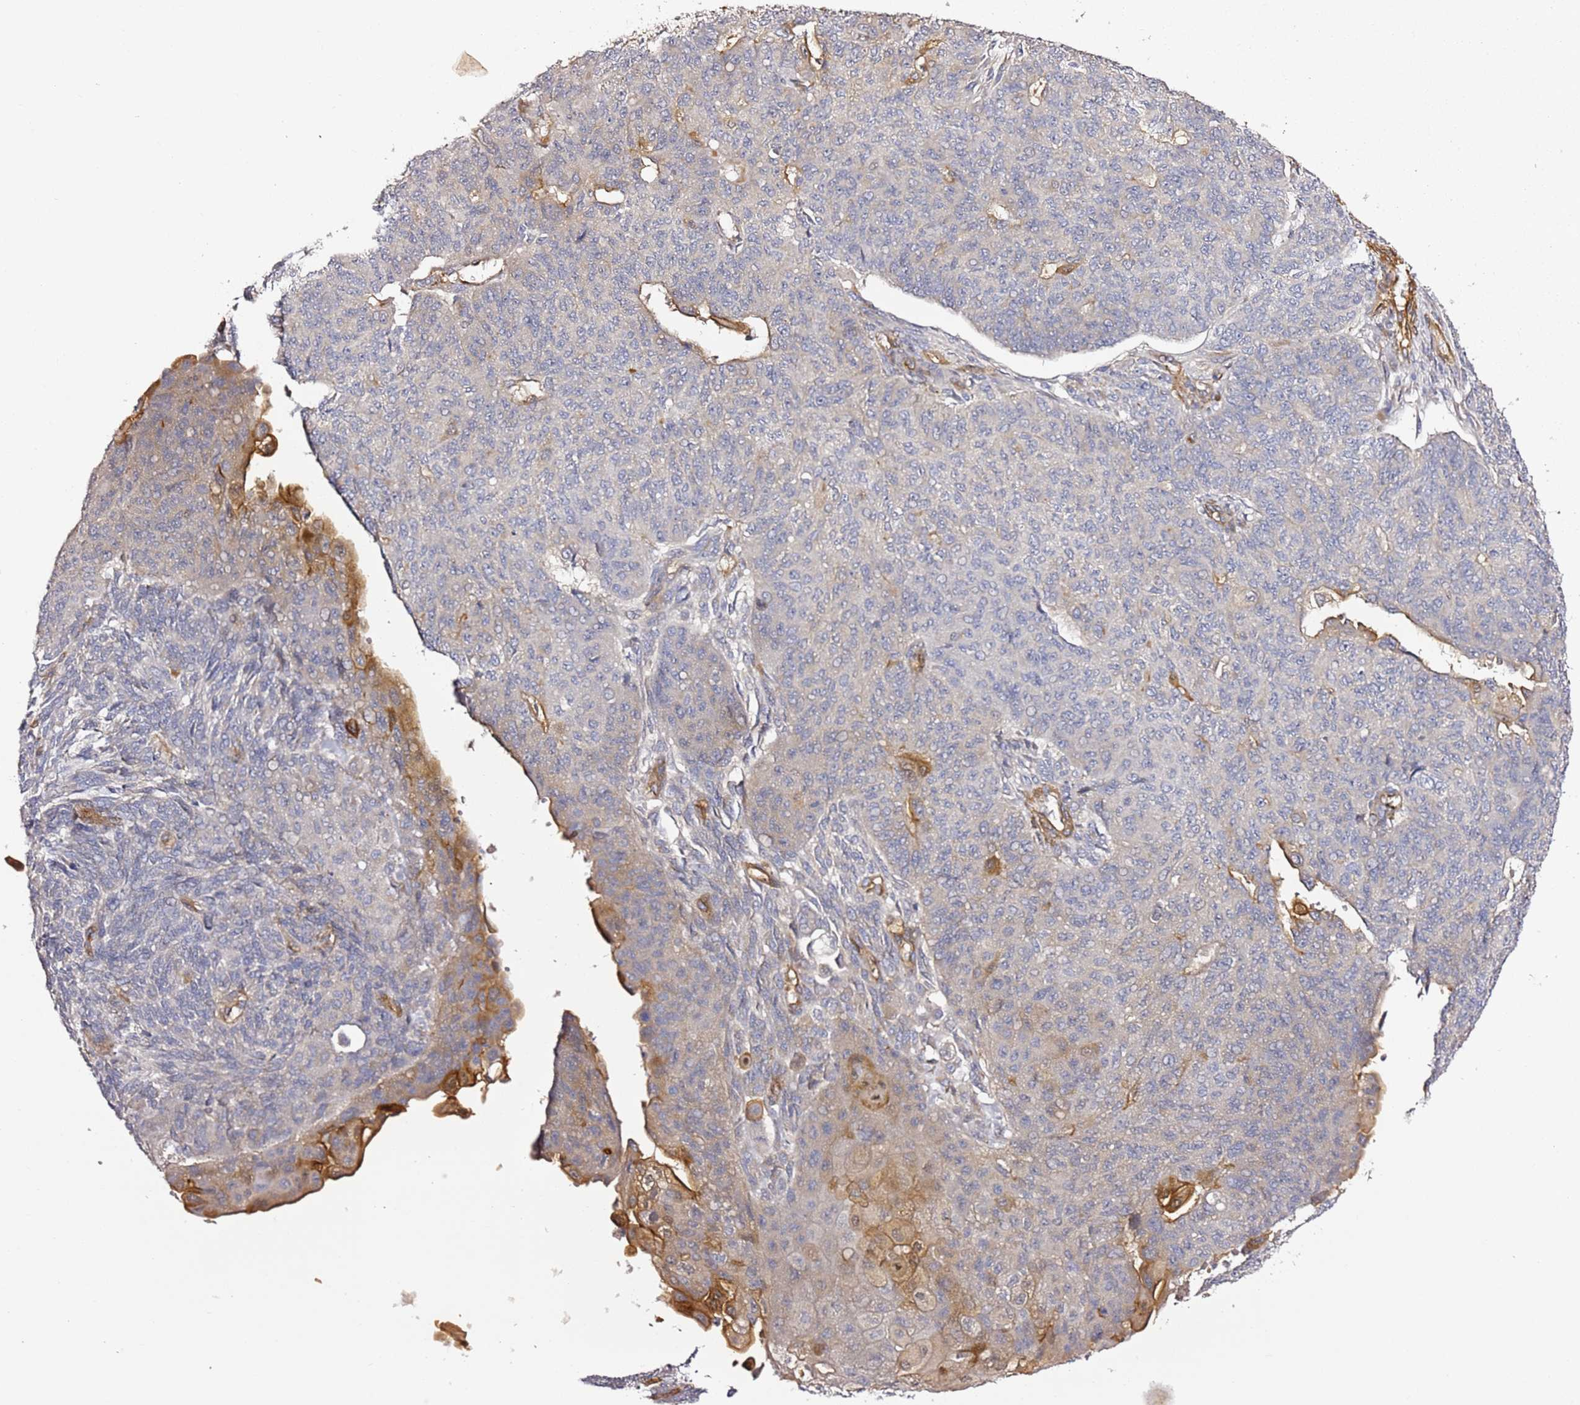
{"staining": {"intensity": "moderate", "quantity": "<25%", "location": "cytoplasmic/membranous"}, "tissue": "endometrial cancer", "cell_type": "Tumor cells", "image_type": "cancer", "snomed": [{"axis": "morphology", "description": "Adenocarcinoma, NOS"}, {"axis": "topography", "description": "Endometrium"}], "caption": "The photomicrograph shows staining of endometrial cancer (adenocarcinoma), revealing moderate cytoplasmic/membranous protein positivity (brown color) within tumor cells. (DAB IHC, brown staining for protein, blue staining for nuclei).", "gene": "EPS8L1", "patient": {"sex": "female", "age": 32}}